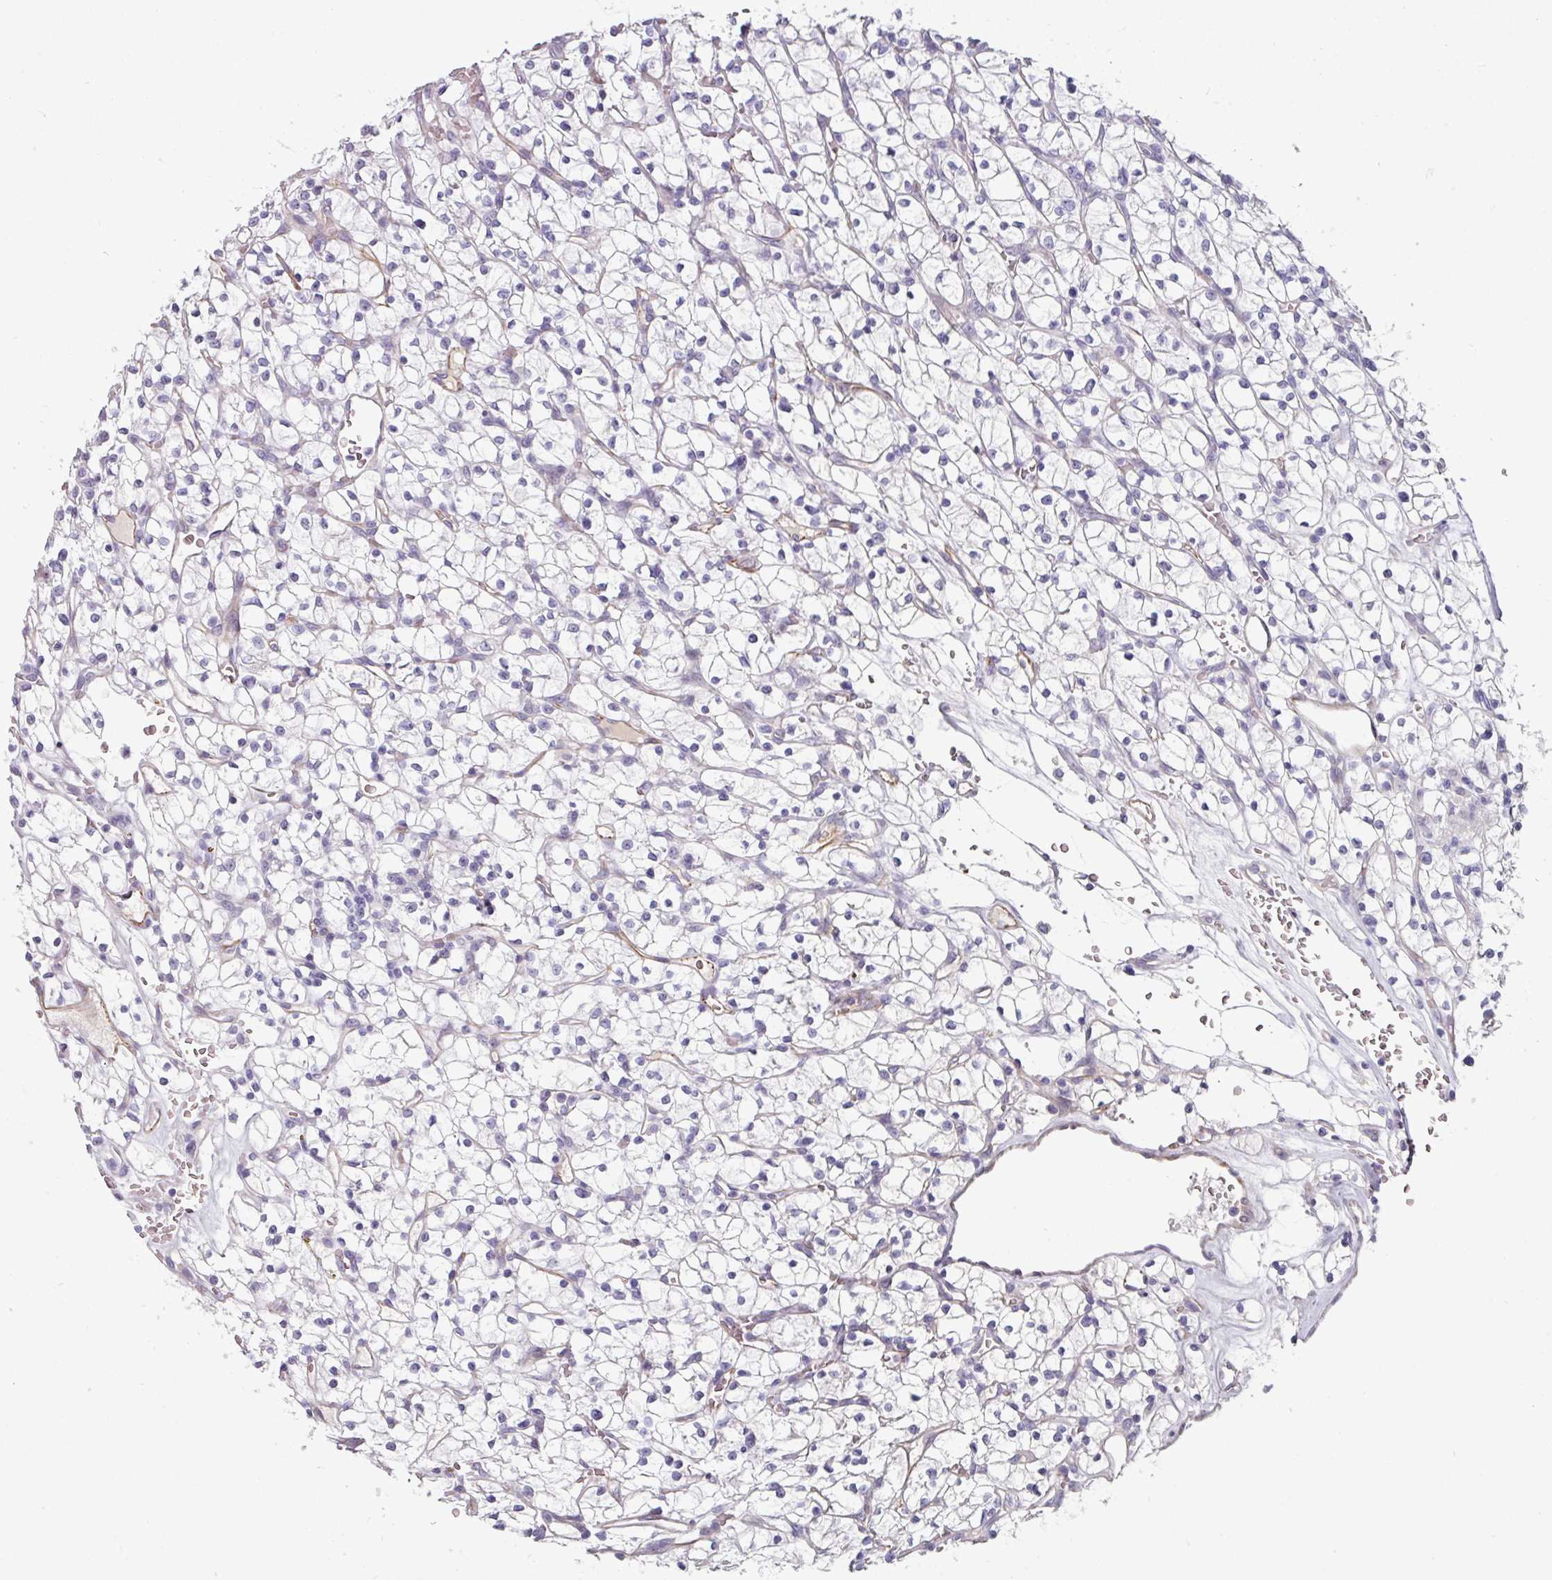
{"staining": {"intensity": "negative", "quantity": "none", "location": "none"}, "tissue": "renal cancer", "cell_type": "Tumor cells", "image_type": "cancer", "snomed": [{"axis": "morphology", "description": "Adenocarcinoma, NOS"}, {"axis": "topography", "description": "Kidney"}], "caption": "An IHC histopathology image of adenocarcinoma (renal) is shown. There is no staining in tumor cells of adenocarcinoma (renal).", "gene": "EYA3", "patient": {"sex": "female", "age": 64}}